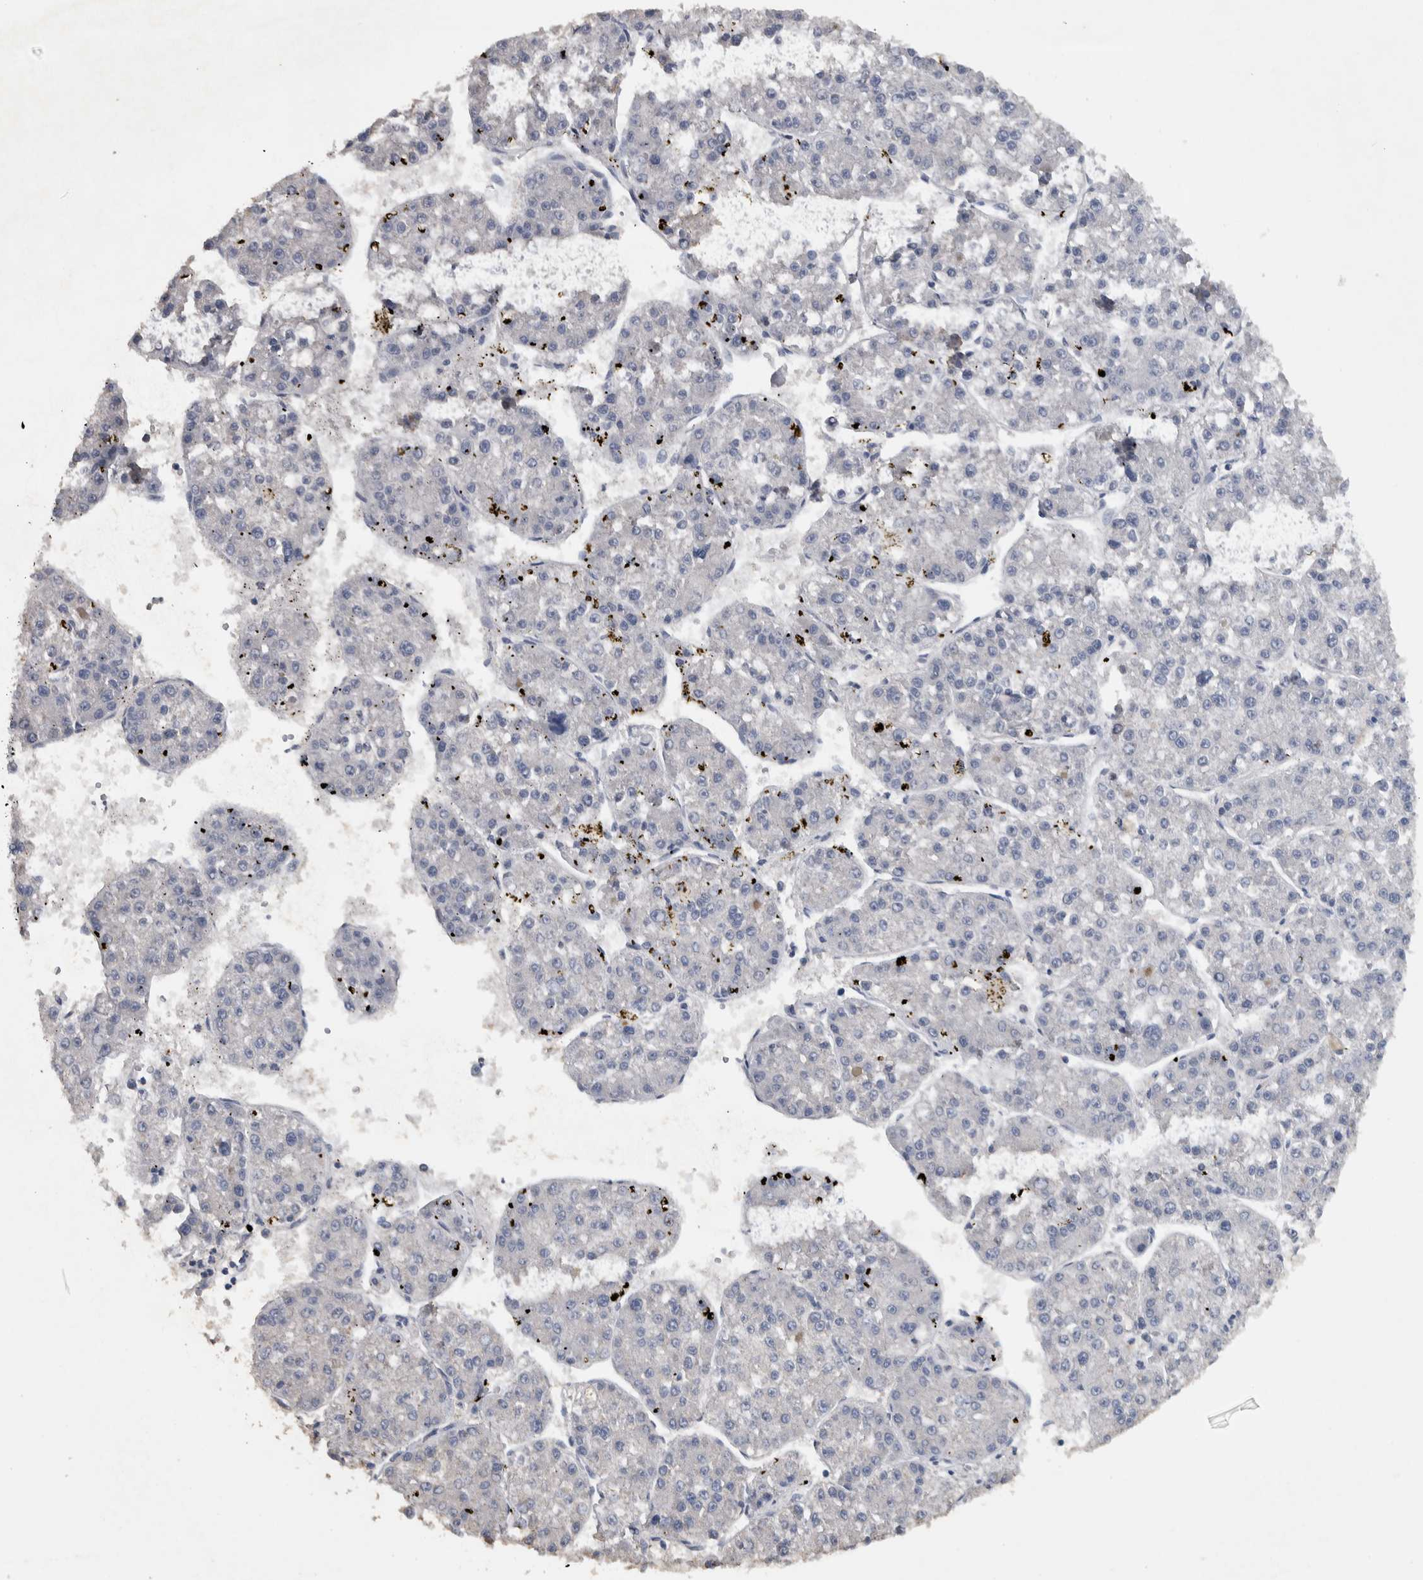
{"staining": {"intensity": "negative", "quantity": "none", "location": "none"}, "tissue": "liver cancer", "cell_type": "Tumor cells", "image_type": "cancer", "snomed": [{"axis": "morphology", "description": "Carcinoma, Hepatocellular, NOS"}, {"axis": "topography", "description": "Liver"}], "caption": "Immunohistochemical staining of human liver cancer demonstrates no significant expression in tumor cells.", "gene": "NT5C2", "patient": {"sex": "female", "age": 73}}